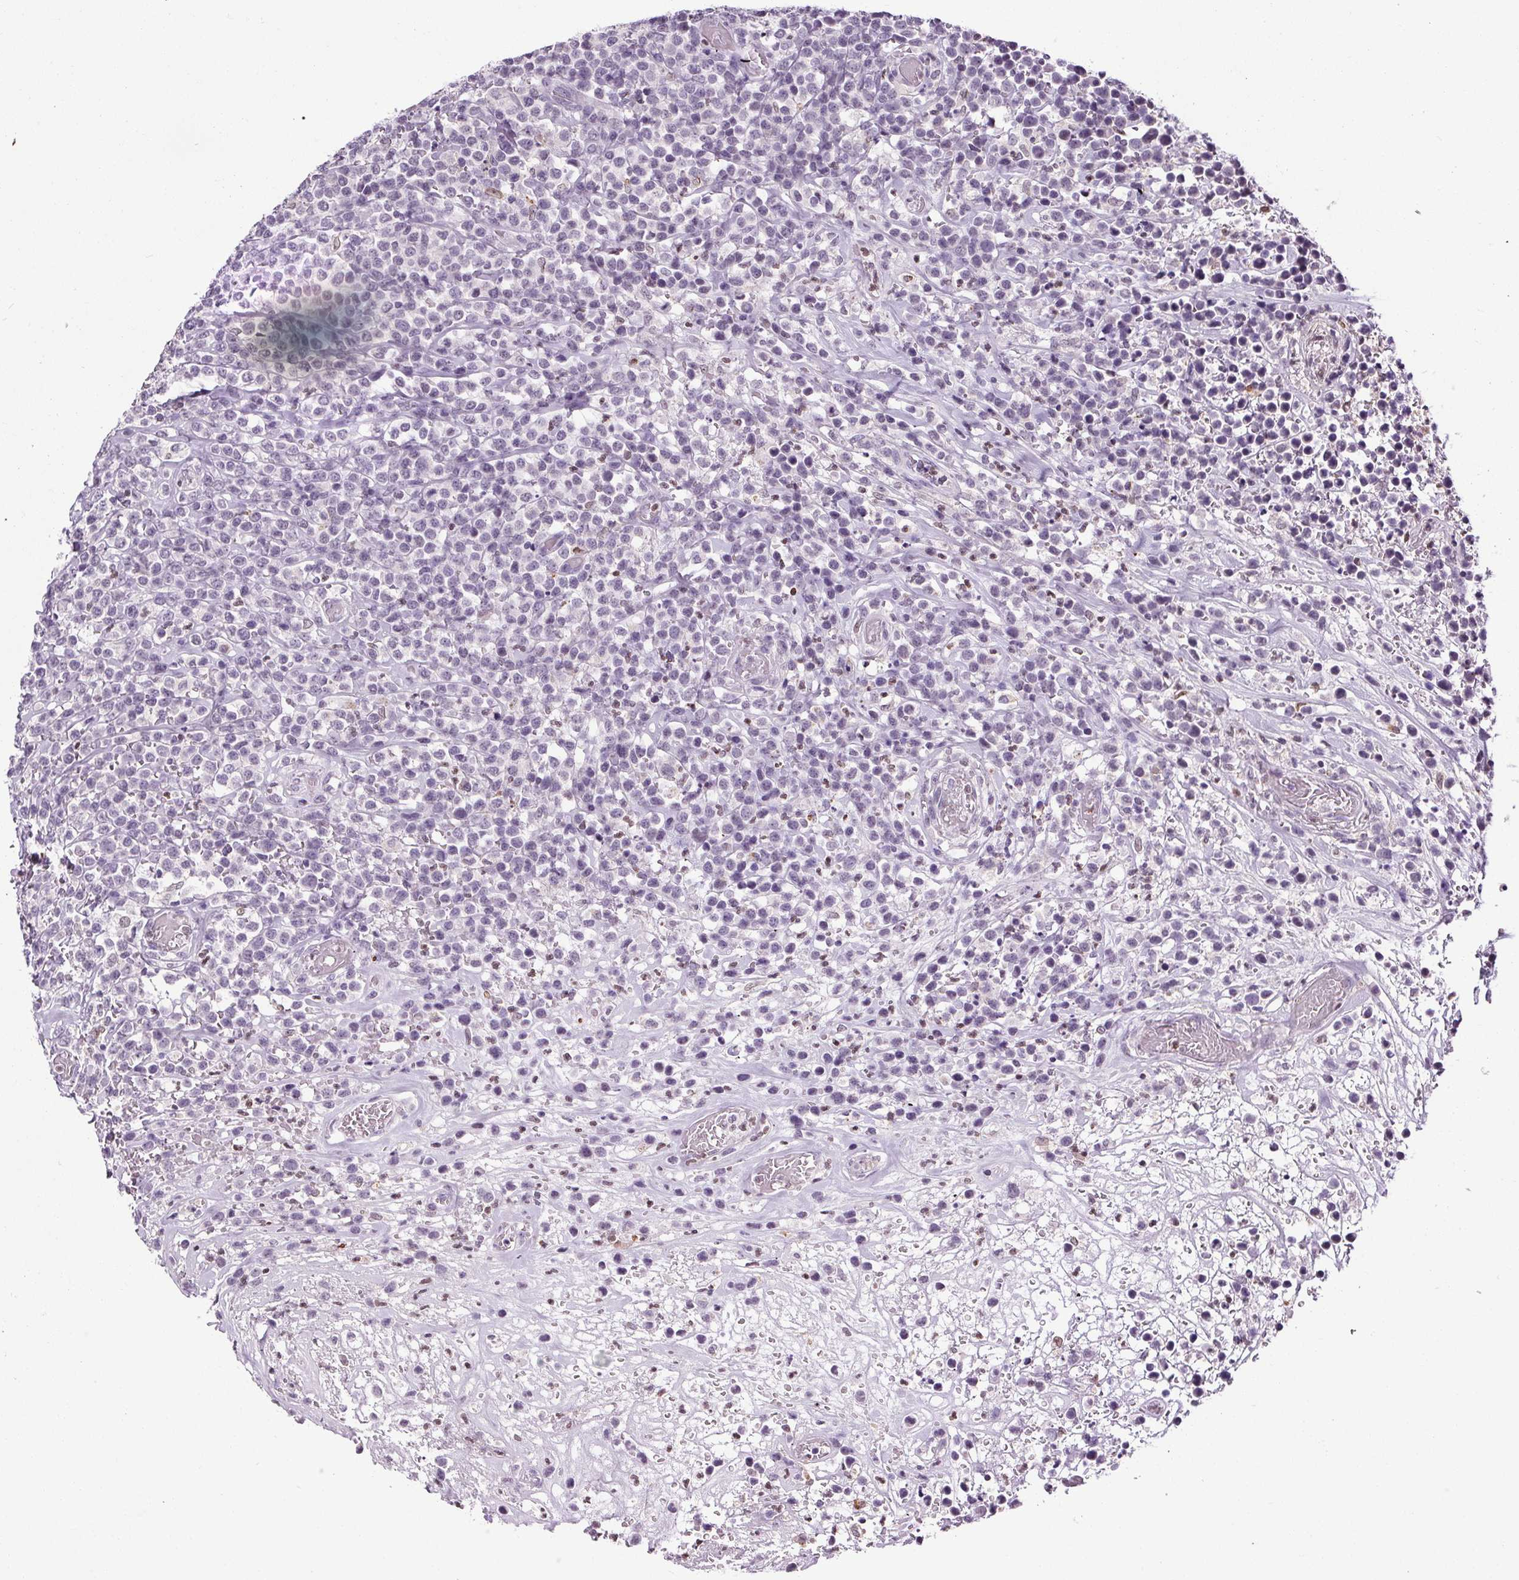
{"staining": {"intensity": "negative", "quantity": "none", "location": "none"}, "tissue": "lymphoma", "cell_type": "Tumor cells", "image_type": "cancer", "snomed": [{"axis": "morphology", "description": "Malignant lymphoma, non-Hodgkin's type, High grade"}, {"axis": "topography", "description": "Soft tissue"}], "caption": "An immunohistochemistry (IHC) histopathology image of lymphoma is shown. There is no staining in tumor cells of lymphoma. (DAB immunohistochemistry, high magnification).", "gene": "TMEM240", "patient": {"sex": "female", "age": 56}}